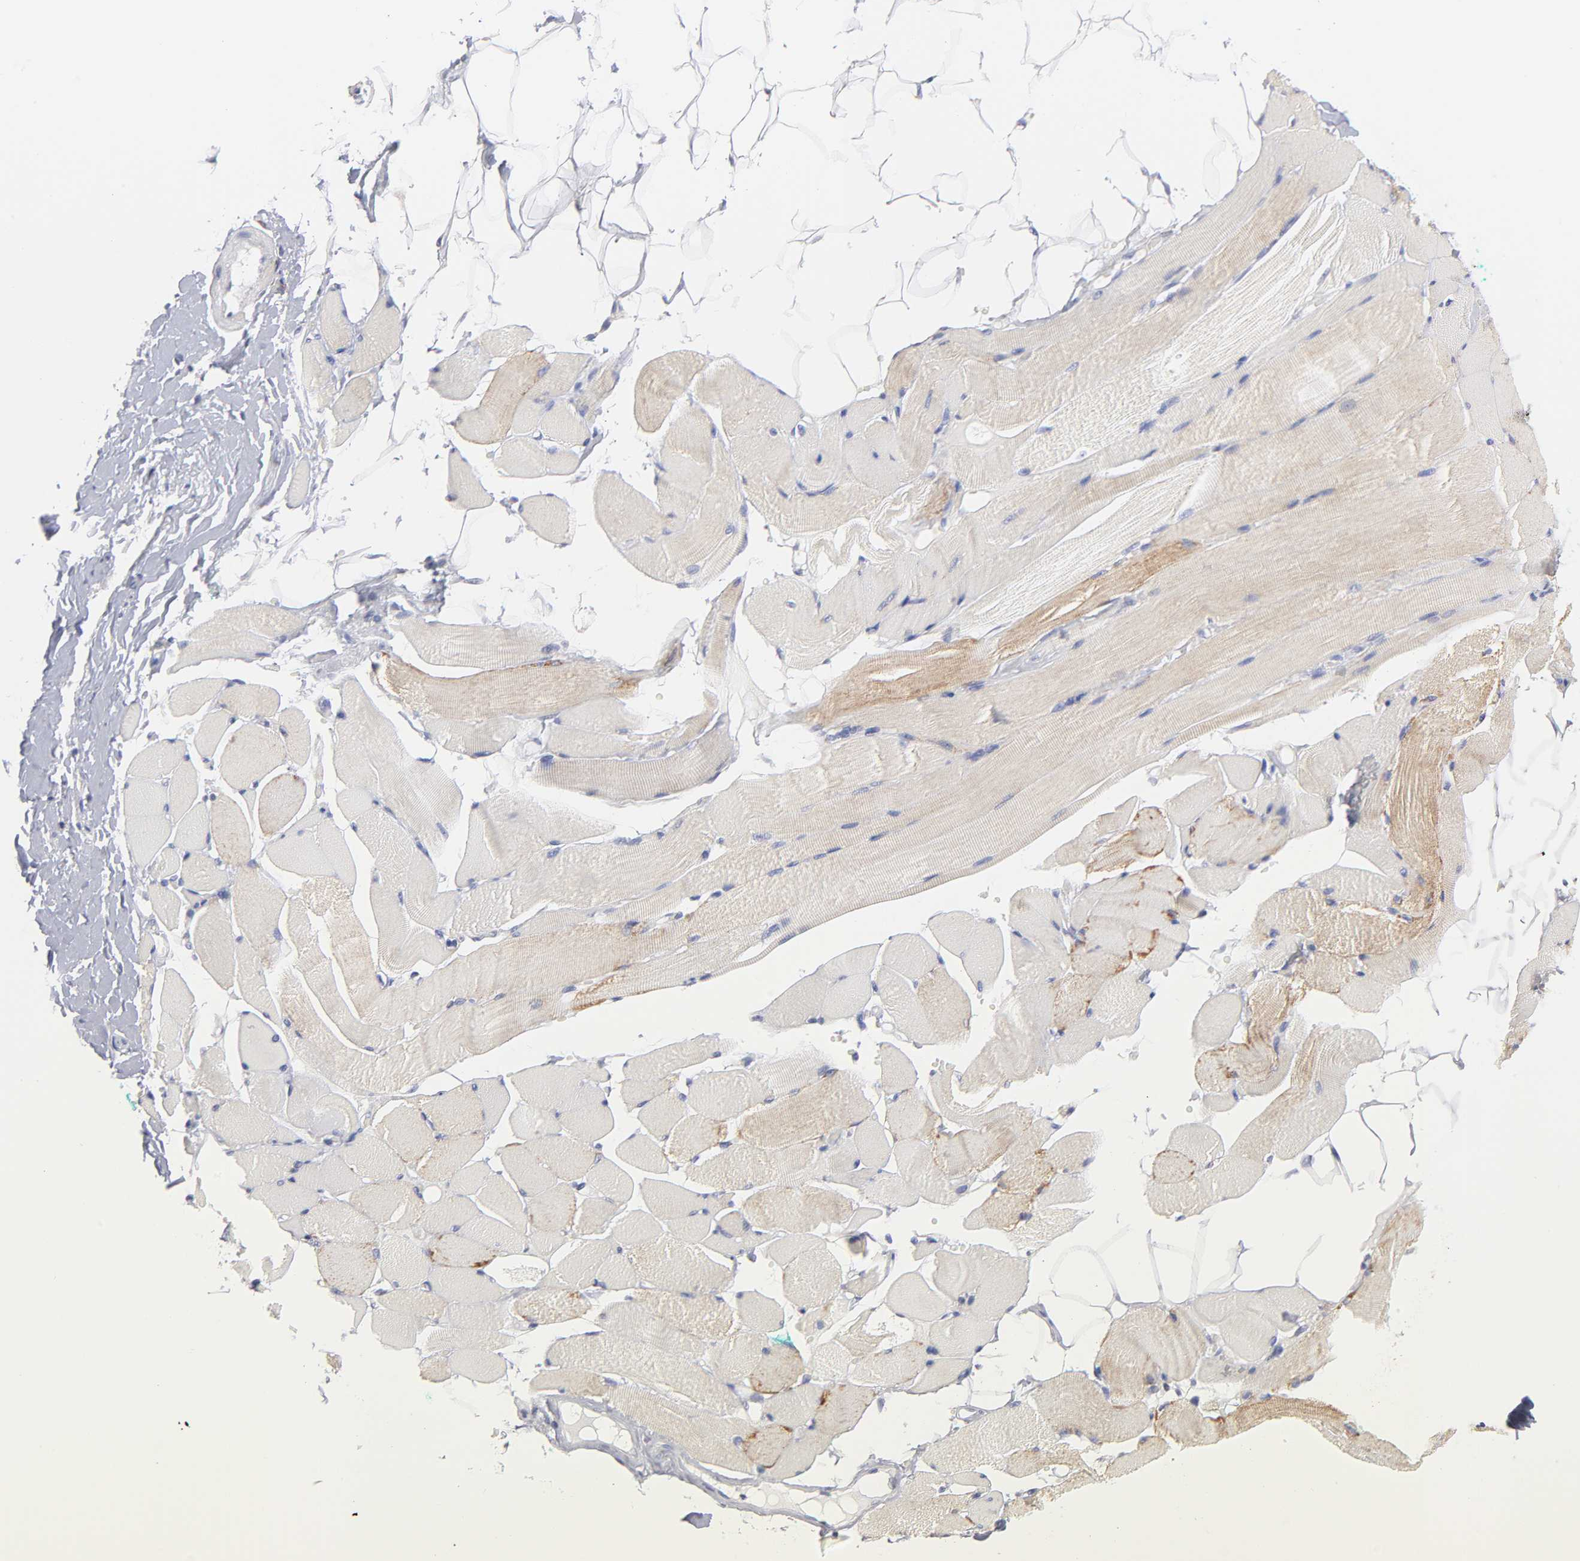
{"staining": {"intensity": "negative", "quantity": "none", "location": "none"}, "tissue": "skeletal muscle", "cell_type": "Myocytes", "image_type": "normal", "snomed": [{"axis": "morphology", "description": "Normal tissue, NOS"}, {"axis": "topography", "description": "Skeletal muscle"}, {"axis": "topography", "description": "Peripheral nerve tissue"}], "caption": "Benign skeletal muscle was stained to show a protein in brown. There is no significant expression in myocytes. Brightfield microscopy of immunohistochemistry (IHC) stained with DAB (brown) and hematoxylin (blue), captured at high magnification.", "gene": "TIMM8A", "patient": {"sex": "female", "age": 84}}